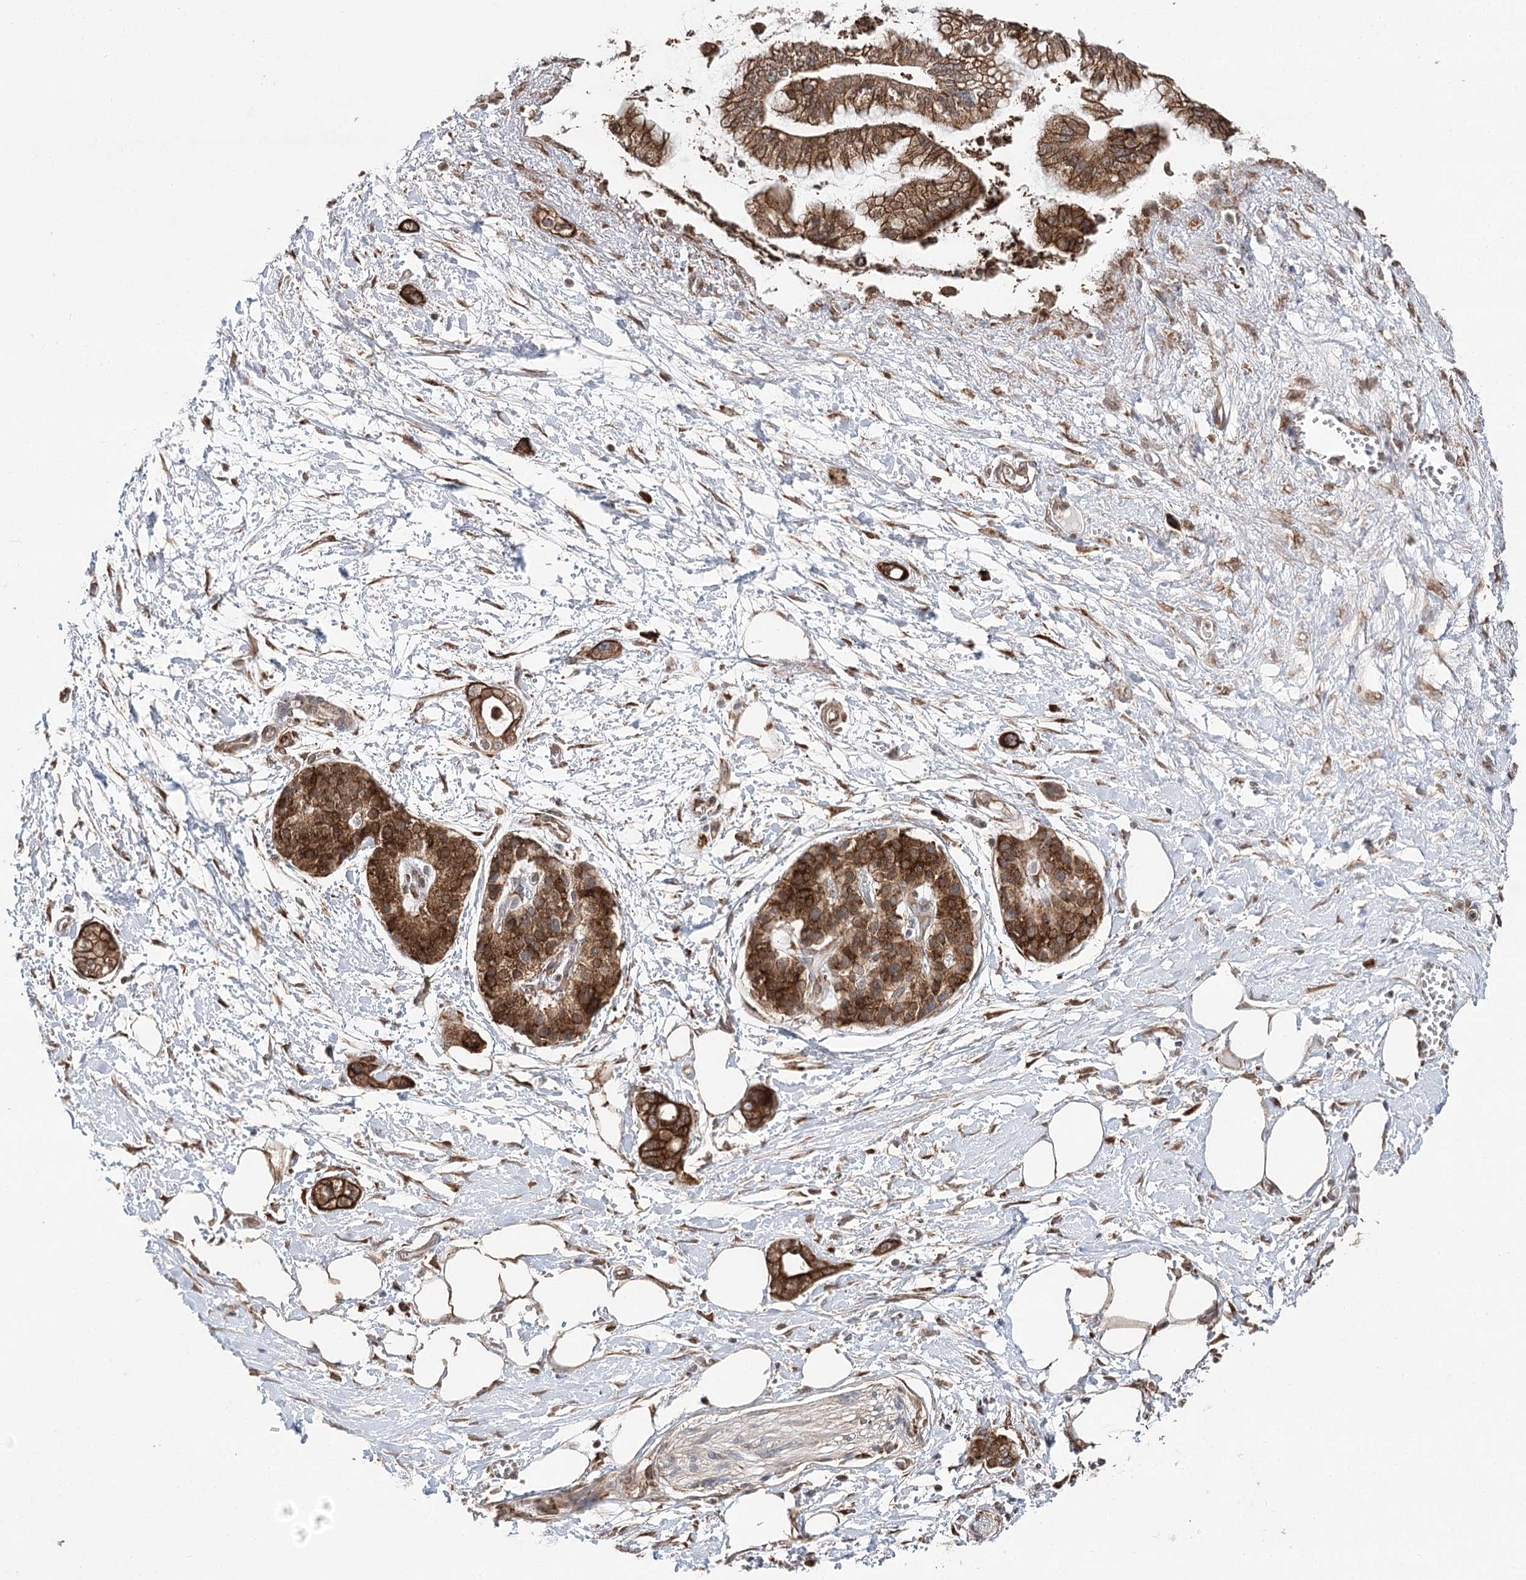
{"staining": {"intensity": "strong", "quantity": ">75%", "location": "cytoplasmic/membranous"}, "tissue": "pancreatic cancer", "cell_type": "Tumor cells", "image_type": "cancer", "snomed": [{"axis": "morphology", "description": "Adenocarcinoma, NOS"}, {"axis": "topography", "description": "Pancreas"}], "caption": "Immunohistochemical staining of human pancreatic adenocarcinoma demonstrates high levels of strong cytoplasmic/membranous positivity in approximately >75% of tumor cells. The staining was performed using DAB, with brown indicating positive protein expression. Nuclei are stained blue with hematoxylin.", "gene": "DNAJB14", "patient": {"sex": "male", "age": 68}}